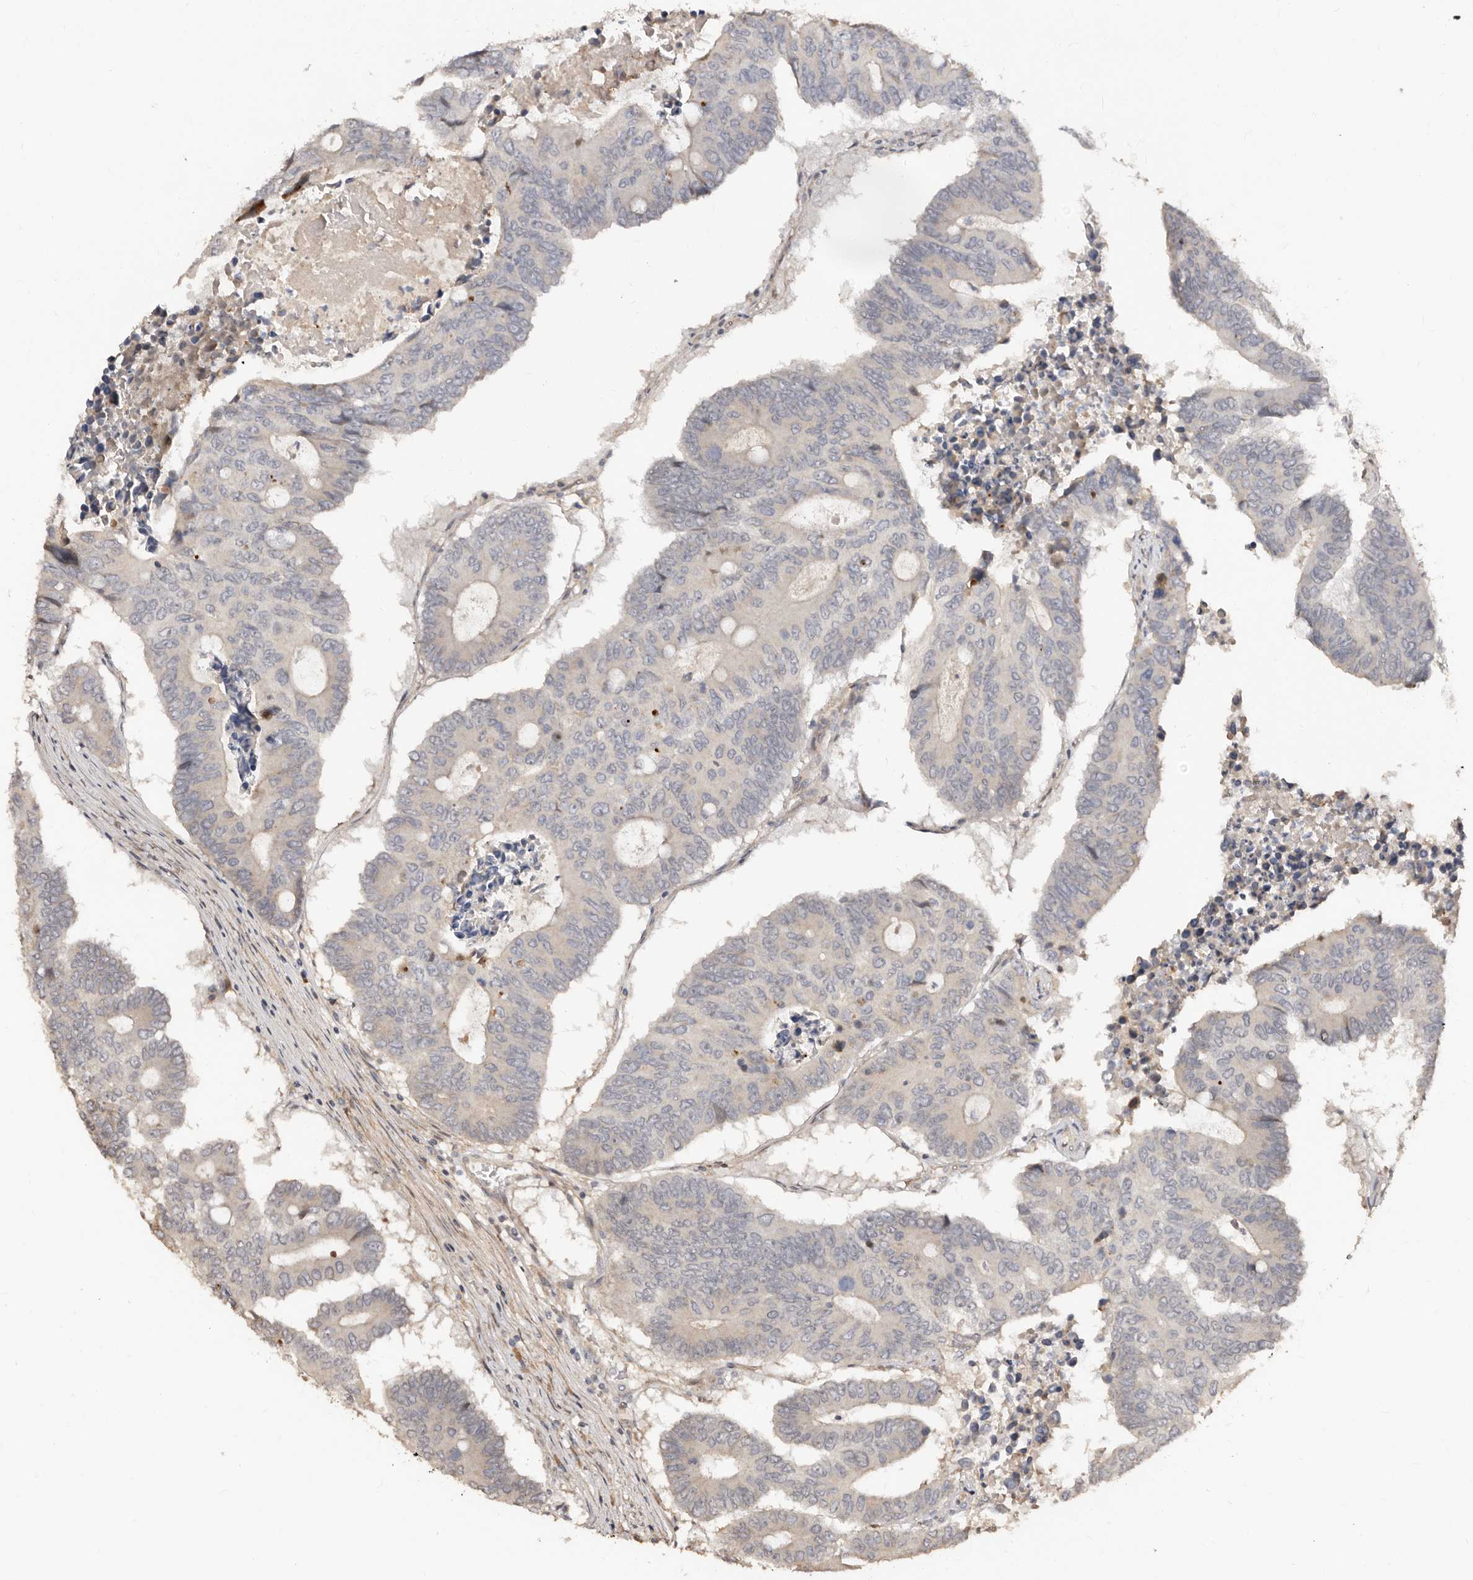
{"staining": {"intensity": "negative", "quantity": "none", "location": "none"}, "tissue": "colorectal cancer", "cell_type": "Tumor cells", "image_type": "cancer", "snomed": [{"axis": "morphology", "description": "Adenocarcinoma, NOS"}, {"axis": "topography", "description": "Colon"}], "caption": "High power microscopy photomicrograph of an immunohistochemistry (IHC) histopathology image of colorectal adenocarcinoma, revealing no significant staining in tumor cells.", "gene": "APOL6", "patient": {"sex": "male", "age": 87}}